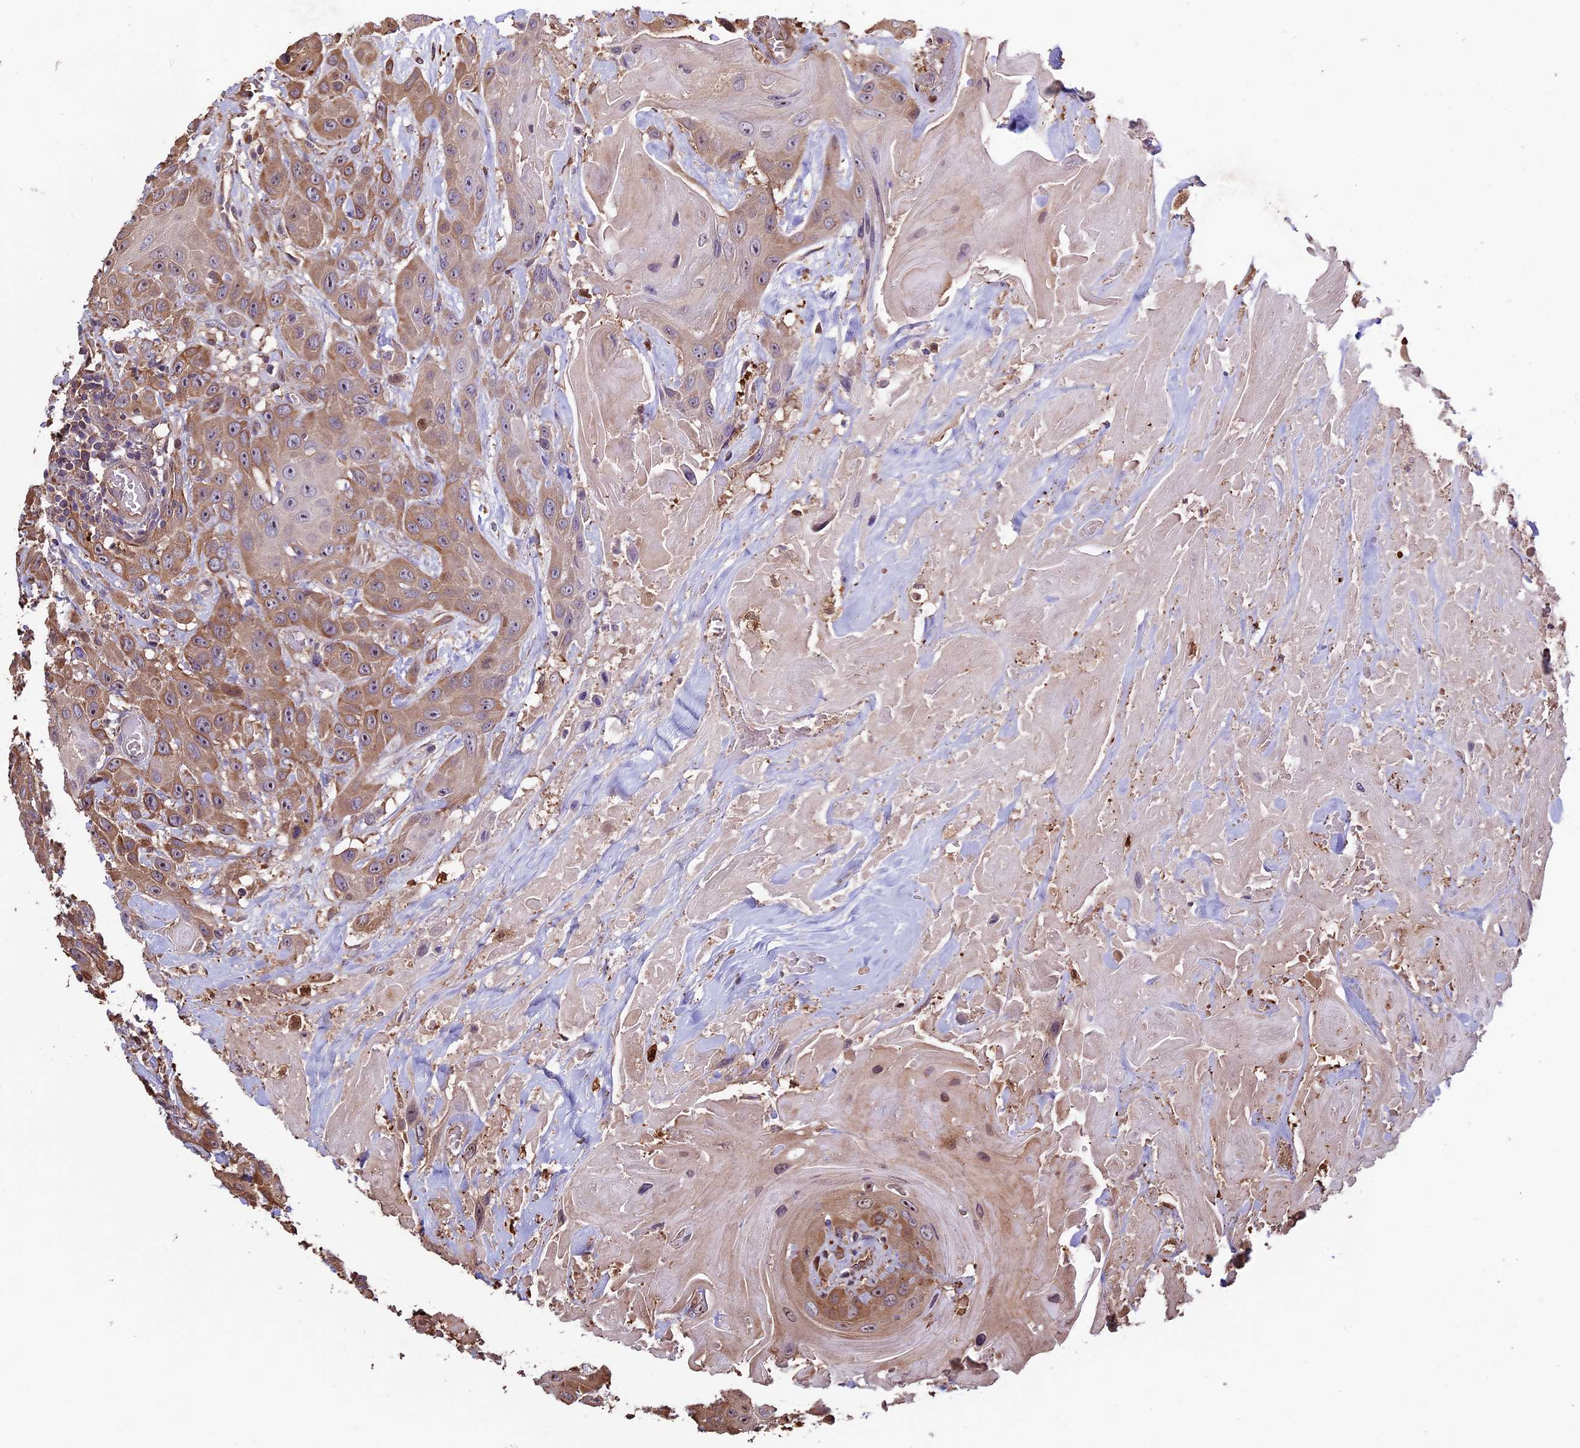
{"staining": {"intensity": "moderate", "quantity": "25%-75%", "location": "cytoplasmic/membranous"}, "tissue": "head and neck cancer", "cell_type": "Tumor cells", "image_type": "cancer", "snomed": [{"axis": "morphology", "description": "Squamous cell carcinoma, NOS"}, {"axis": "topography", "description": "Head-Neck"}], "caption": "A medium amount of moderate cytoplasmic/membranous staining is present in about 25%-75% of tumor cells in squamous cell carcinoma (head and neck) tissue. The staining is performed using DAB brown chromogen to label protein expression. The nuclei are counter-stained blue using hematoxylin.", "gene": "VWA3A", "patient": {"sex": "male", "age": 81}}